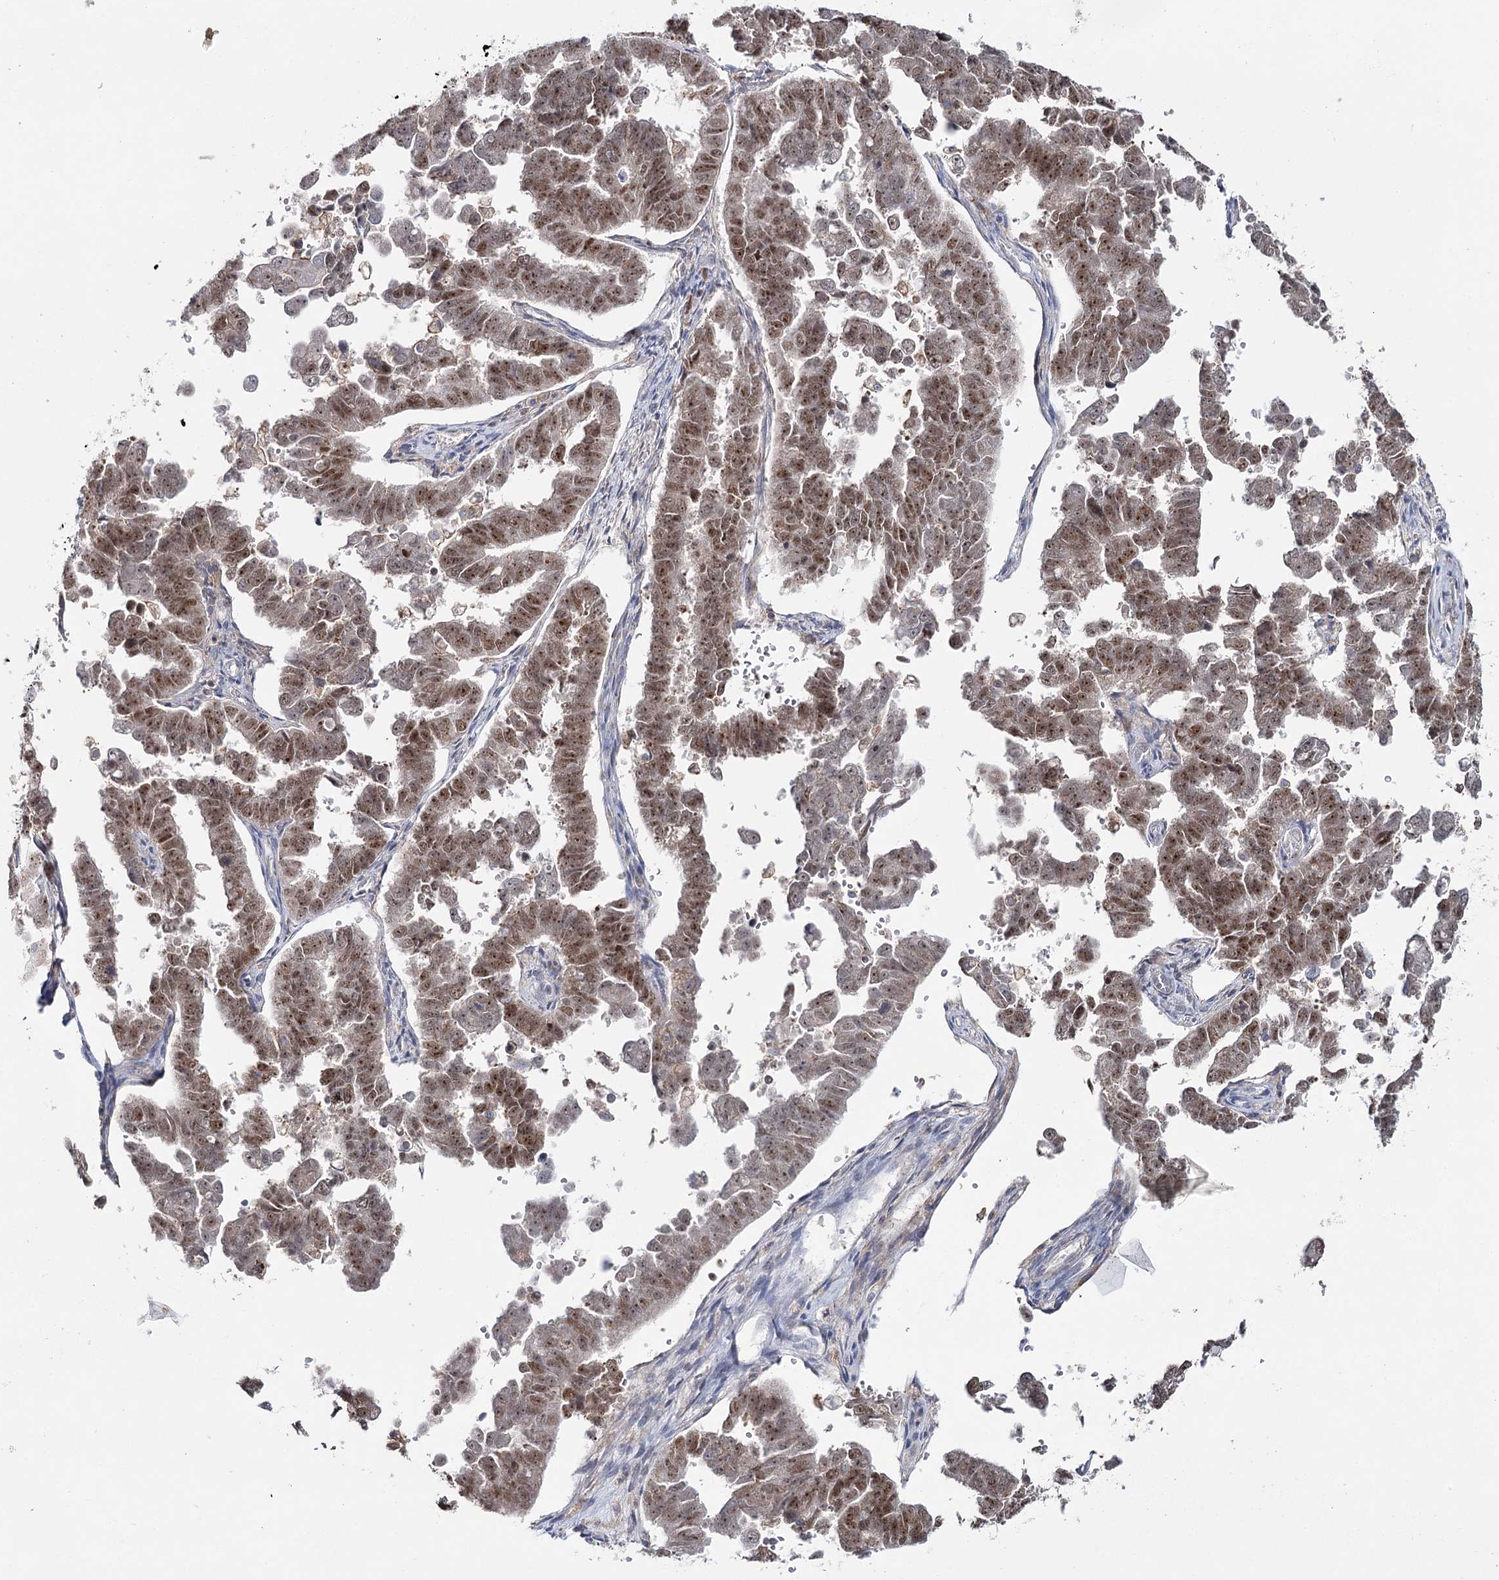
{"staining": {"intensity": "moderate", "quantity": ">75%", "location": "cytoplasmic/membranous"}, "tissue": "endometrial cancer", "cell_type": "Tumor cells", "image_type": "cancer", "snomed": [{"axis": "morphology", "description": "Adenocarcinoma, NOS"}, {"axis": "topography", "description": "Endometrium"}], "caption": "This photomicrograph demonstrates endometrial adenocarcinoma stained with immunohistochemistry to label a protein in brown. The cytoplasmic/membranous of tumor cells show moderate positivity for the protein. Nuclei are counter-stained blue.", "gene": "ZC3H8", "patient": {"sex": "female", "age": 75}}